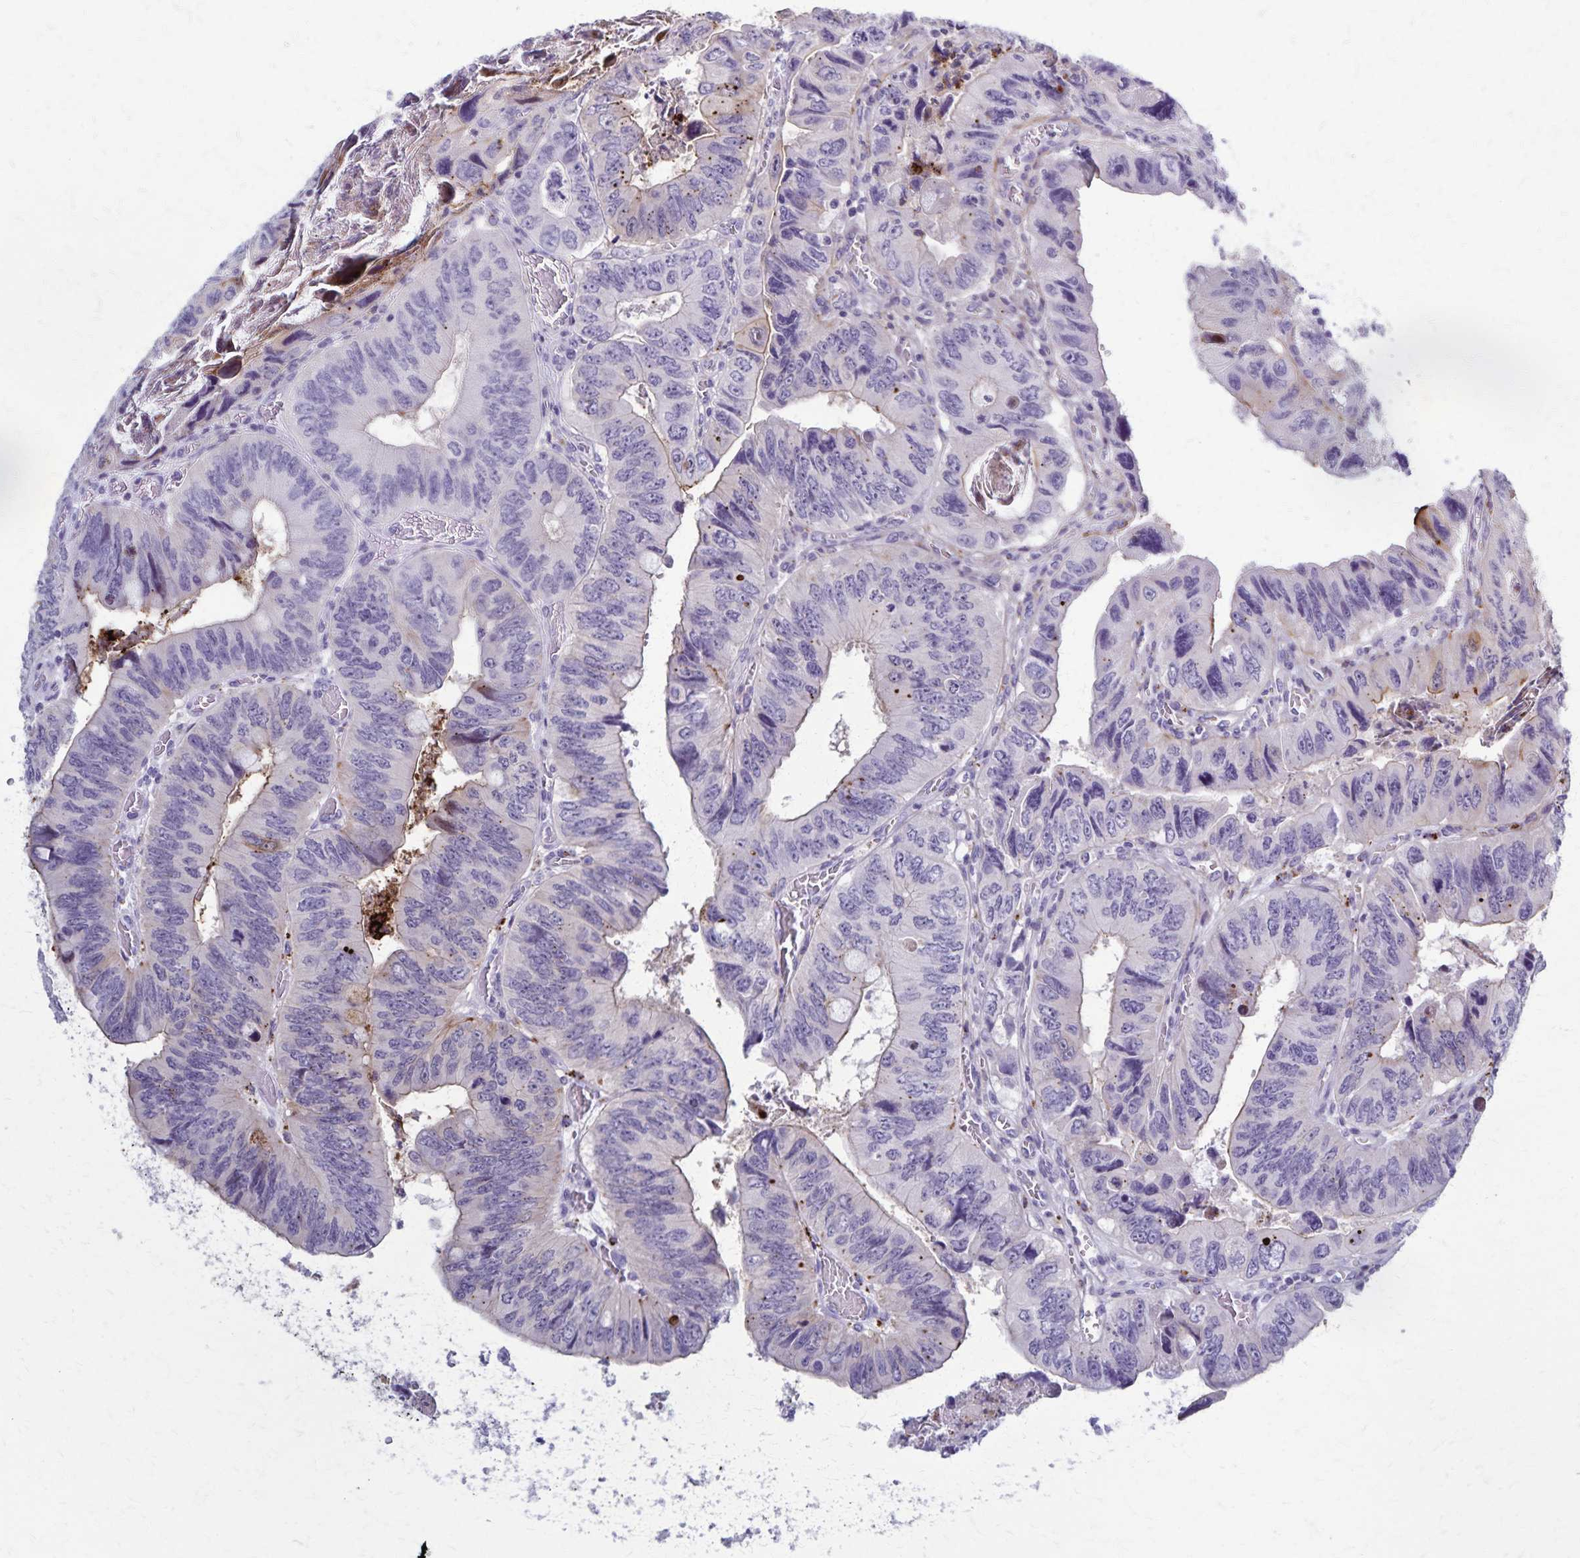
{"staining": {"intensity": "negative", "quantity": "none", "location": "none"}, "tissue": "colorectal cancer", "cell_type": "Tumor cells", "image_type": "cancer", "snomed": [{"axis": "morphology", "description": "Adenocarcinoma, NOS"}, {"axis": "topography", "description": "Colon"}], "caption": "Immunohistochemical staining of colorectal cancer (adenocarcinoma) exhibits no significant staining in tumor cells.", "gene": "TMEM60", "patient": {"sex": "female", "age": 84}}